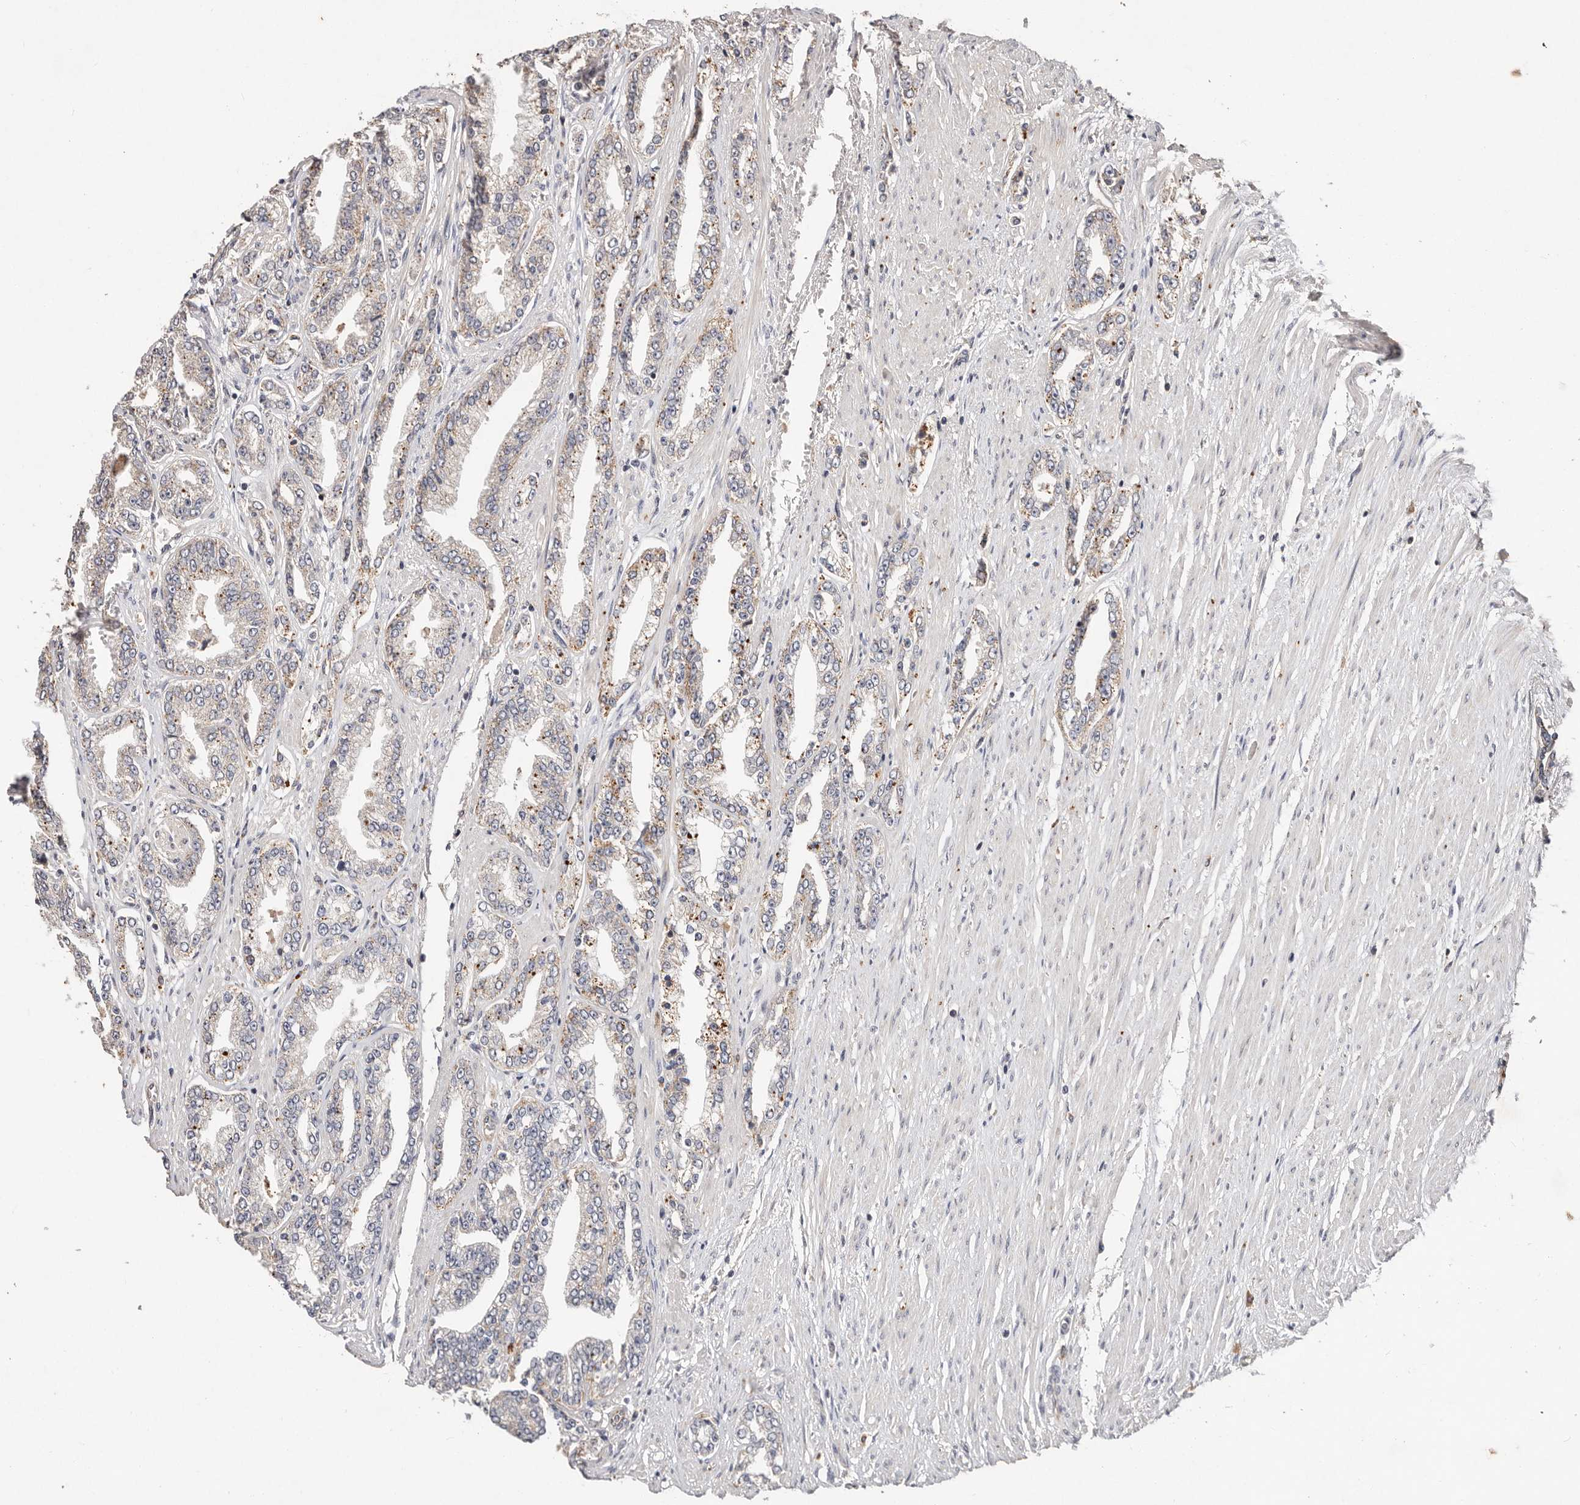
{"staining": {"intensity": "weak", "quantity": "<25%", "location": "cytoplasmic/membranous"}, "tissue": "prostate cancer", "cell_type": "Tumor cells", "image_type": "cancer", "snomed": [{"axis": "morphology", "description": "Adenocarcinoma, High grade"}, {"axis": "topography", "description": "Prostate"}], "caption": "Immunohistochemical staining of prostate high-grade adenocarcinoma displays no significant positivity in tumor cells. (DAB (3,3'-diaminobenzidine) immunohistochemistry, high magnification).", "gene": "THBS3", "patient": {"sex": "male", "age": 71}}